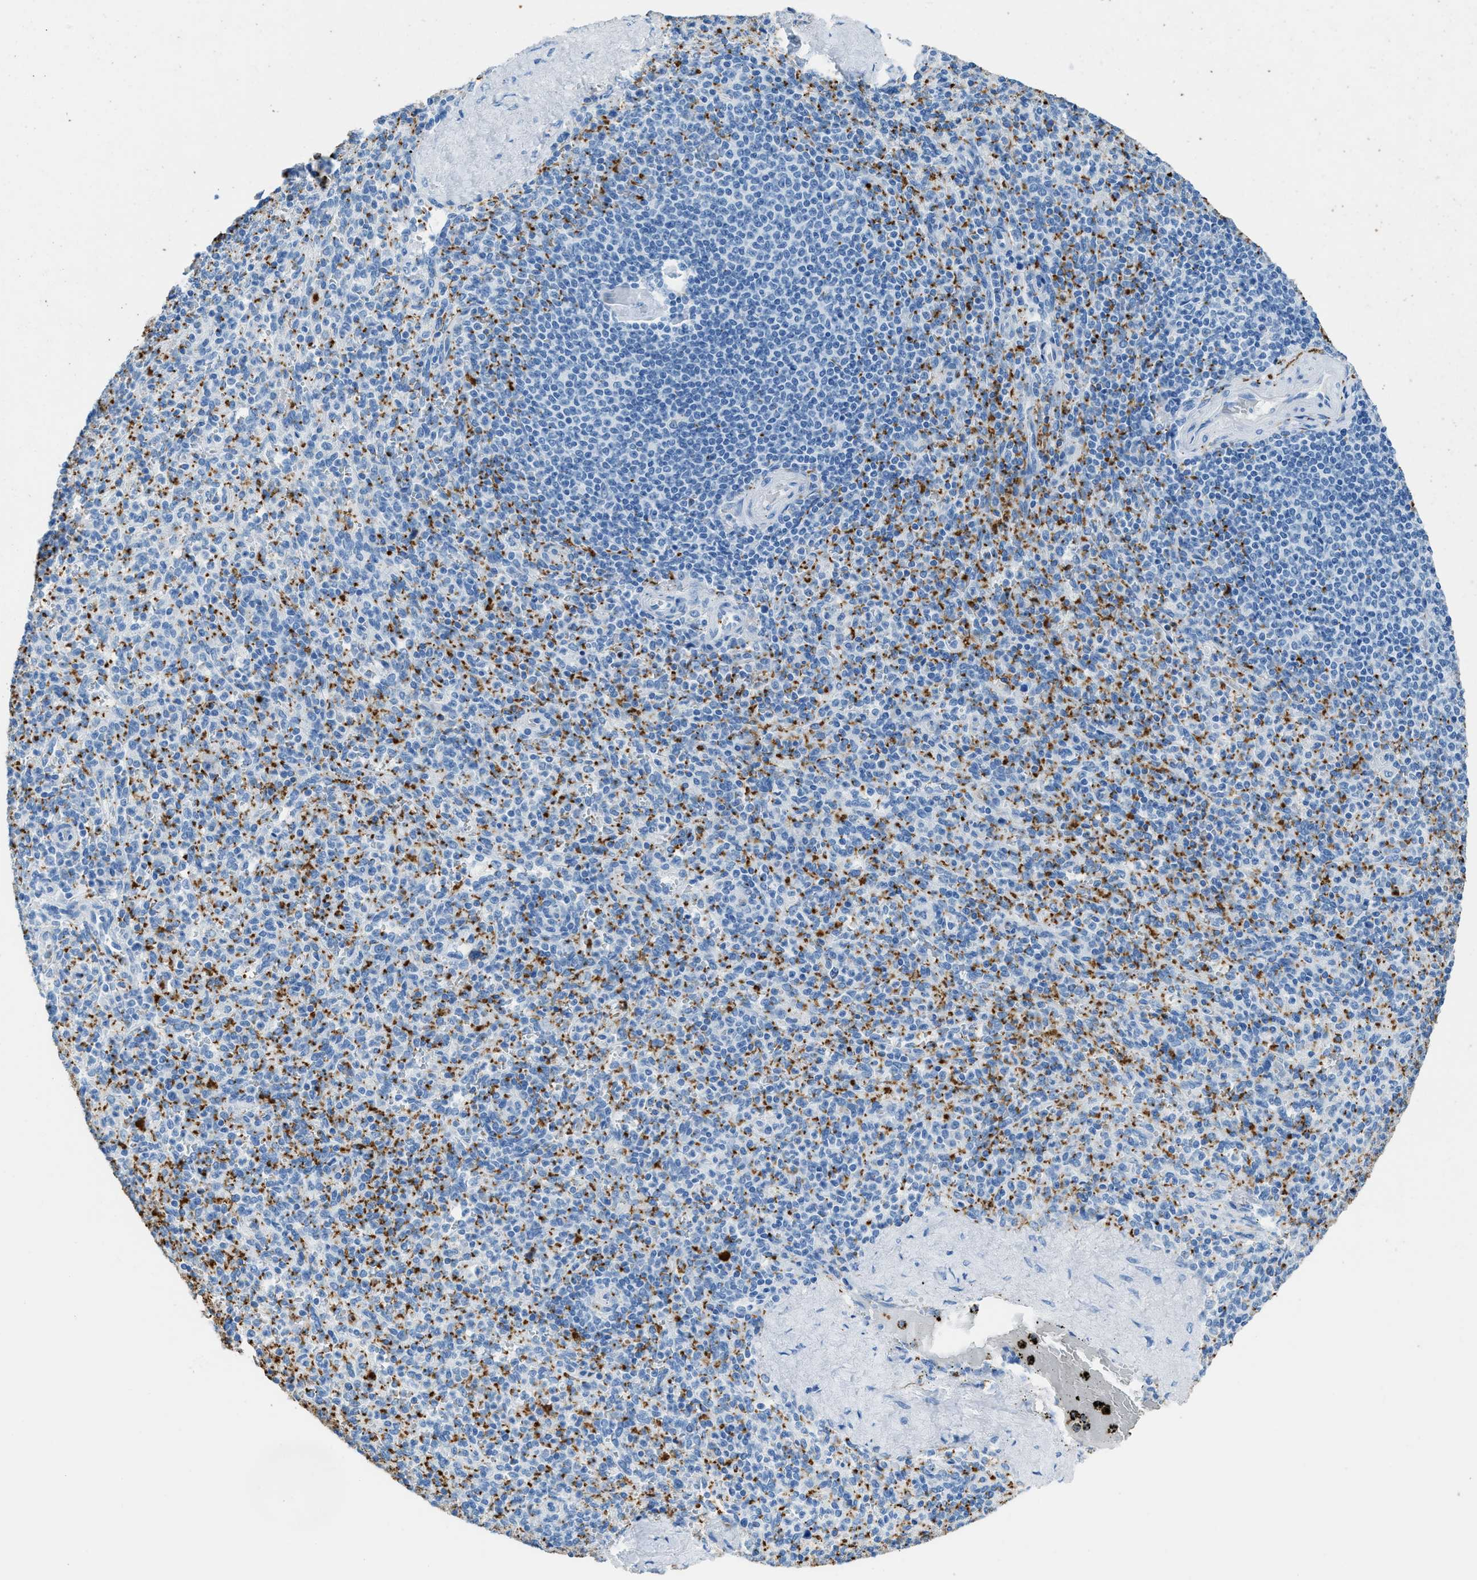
{"staining": {"intensity": "strong", "quantity": "<25%", "location": "cytoplasmic/membranous"}, "tissue": "spleen", "cell_type": "Cells in red pulp", "image_type": "normal", "snomed": [{"axis": "morphology", "description": "Normal tissue, NOS"}, {"axis": "topography", "description": "Spleen"}], "caption": "Human spleen stained for a protein (brown) reveals strong cytoplasmic/membranous positive positivity in approximately <25% of cells in red pulp.", "gene": "FAIM2", "patient": {"sex": "male", "age": 36}}